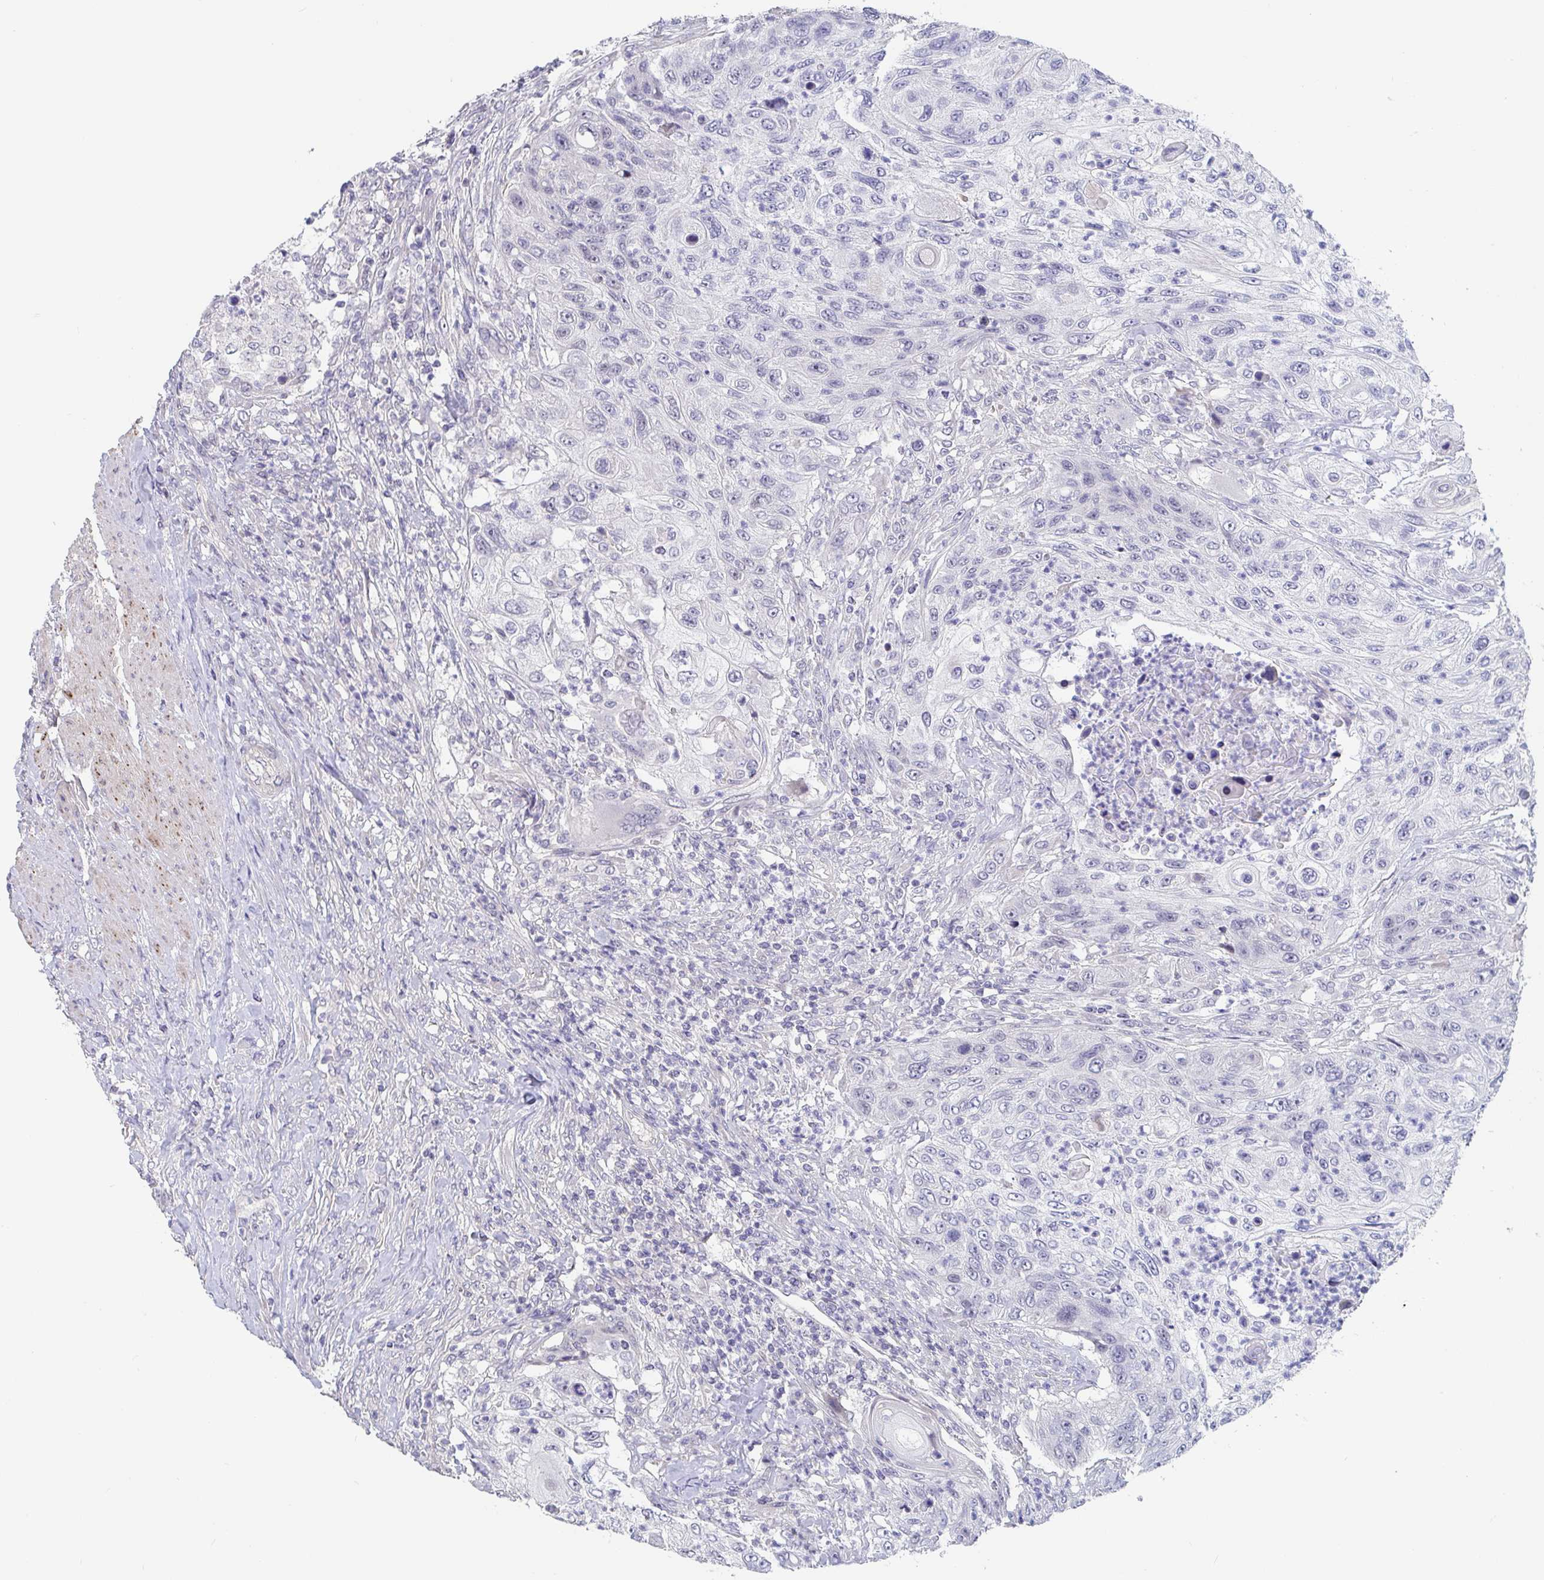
{"staining": {"intensity": "negative", "quantity": "none", "location": "none"}, "tissue": "urothelial cancer", "cell_type": "Tumor cells", "image_type": "cancer", "snomed": [{"axis": "morphology", "description": "Urothelial carcinoma, High grade"}, {"axis": "topography", "description": "Urinary bladder"}], "caption": "Immunohistochemical staining of high-grade urothelial carcinoma shows no significant staining in tumor cells.", "gene": "FAM156B", "patient": {"sex": "female", "age": 60}}